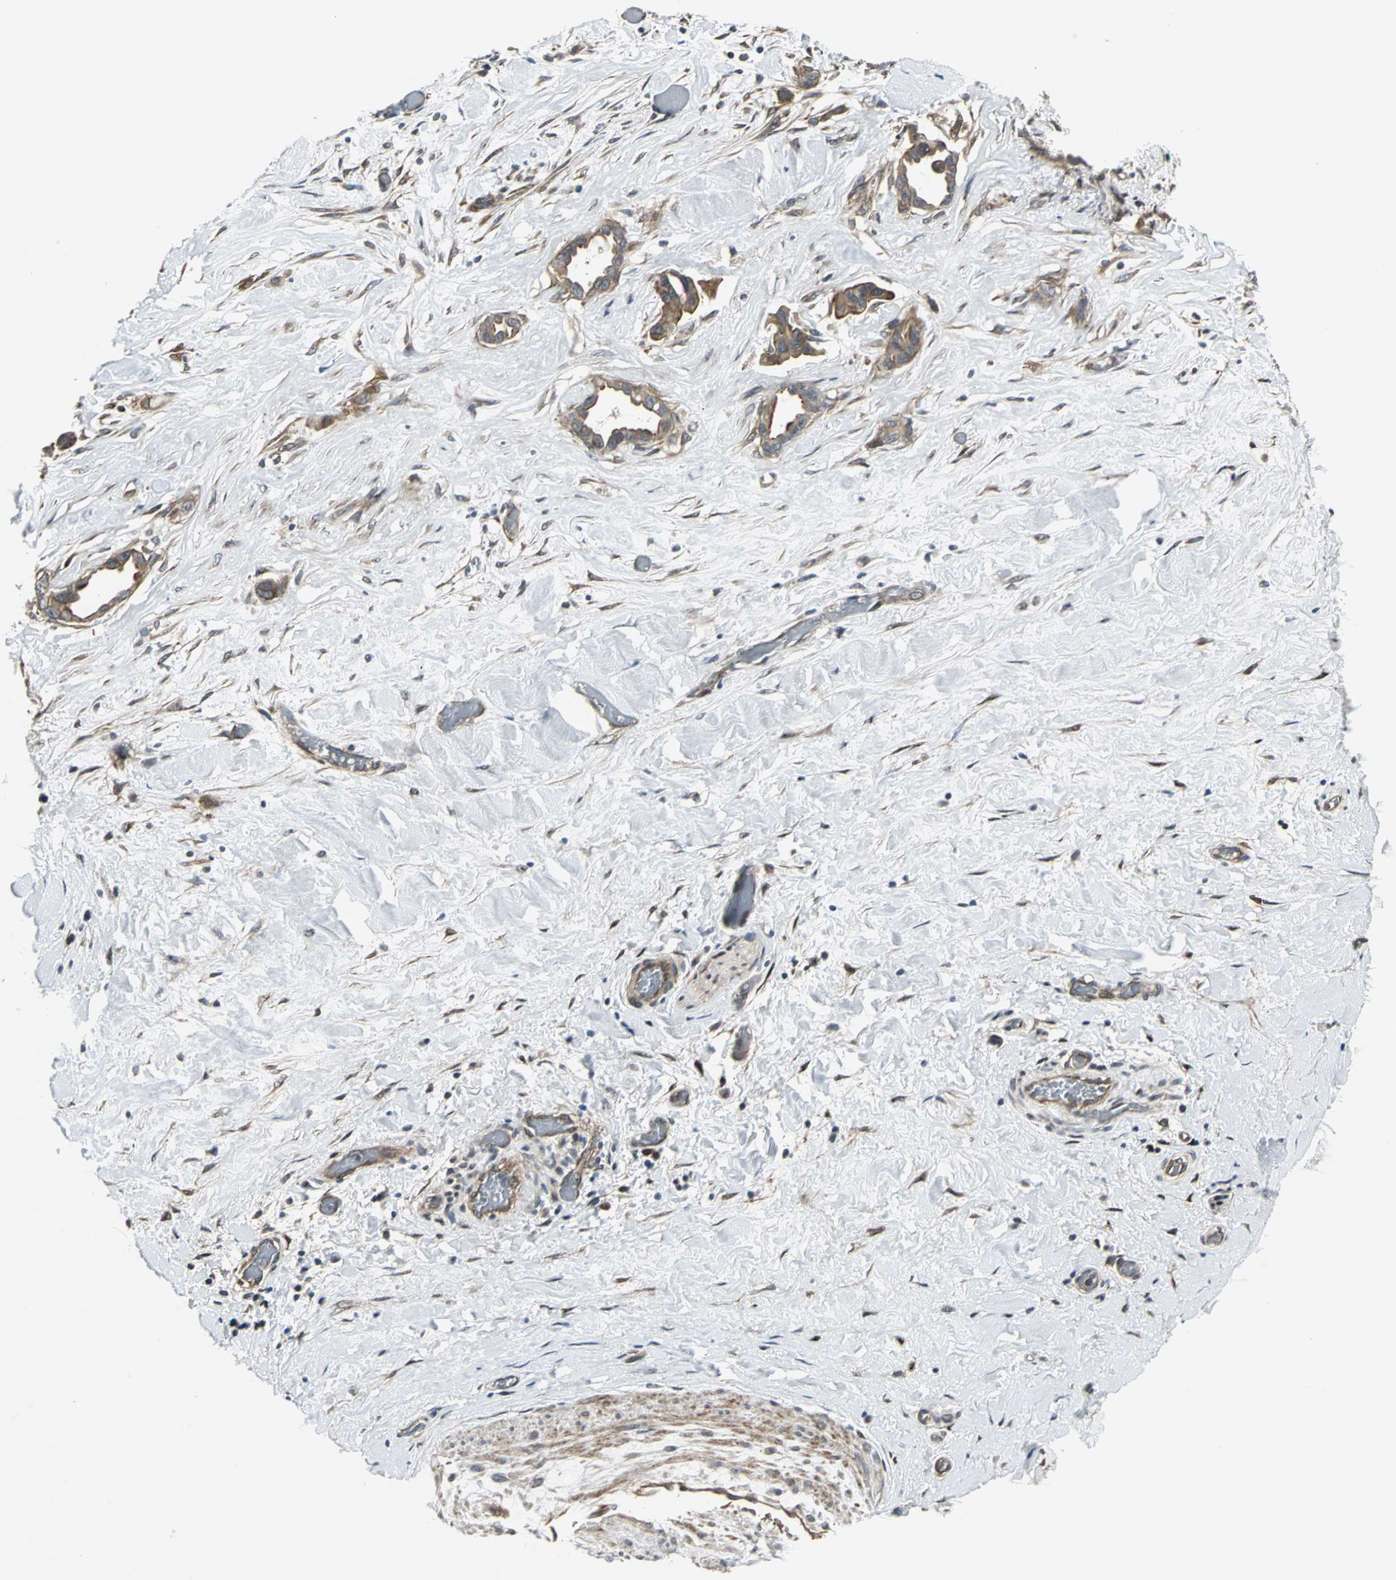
{"staining": {"intensity": "strong", "quantity": ">75%", "location": "cytoplasmic/membranous"}, "tissue": "liver cancer", "cell_type": "Tumor cells", "image_type": "cancer", "snomed": [{"axis": "morphology", "description": "Cholangiocarcinoma"}, {"axis": "topography", "description": "Liver"}], "caption": "Immunohistochemical staining of liver cholangiocarcinoma demonstrates high levels of strong cytoplasmic/membranous protein staining in approximately >75% of tumor cells.", "gene": "PFDN1", "patient": {"sex": "female", "age": 65}}